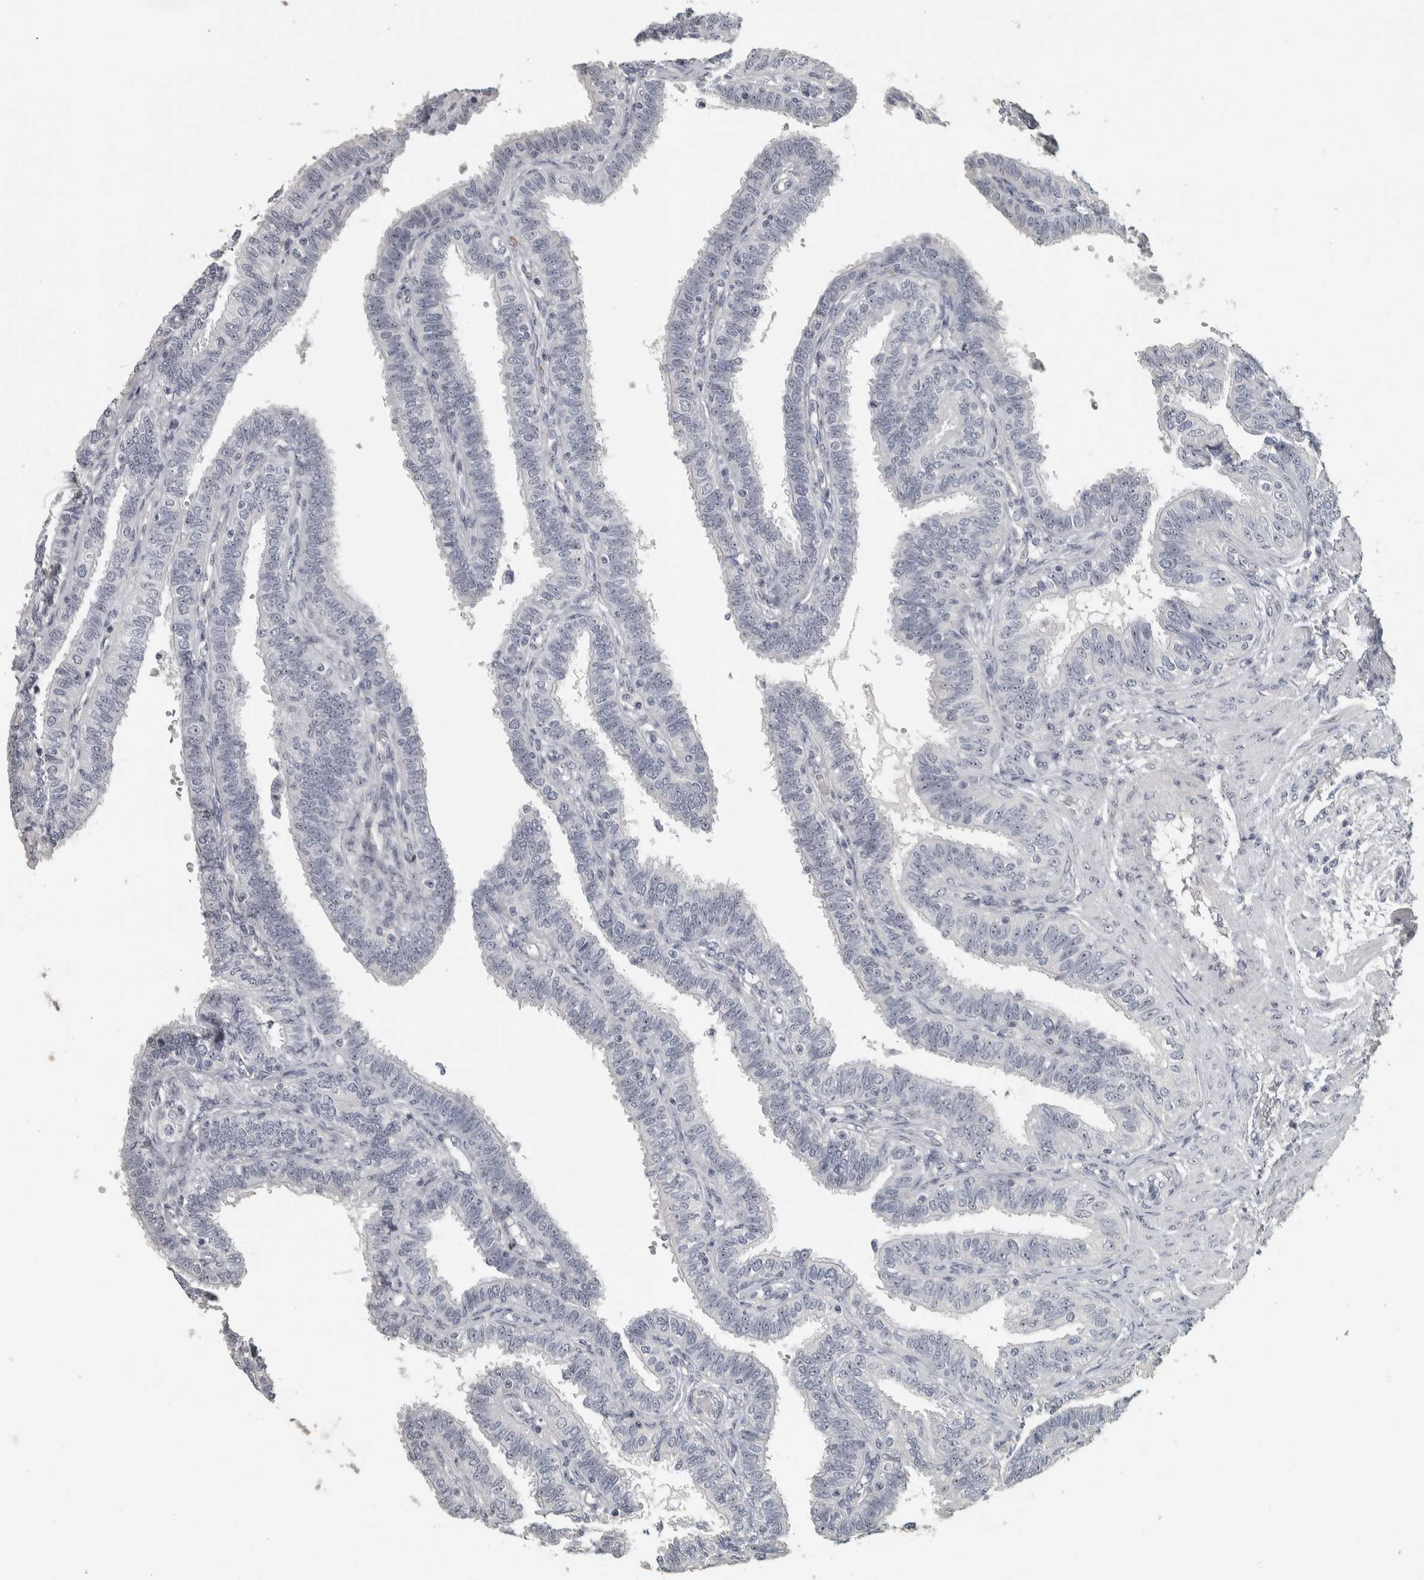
{"staining": {"intensity": "weak", "quantity": "25%-75%", "location": "nuclear"}, "tissue": "fallopian tube", "cell_type": "Glandular cells", "image_type": "normal", "snomed": [{"axis": "morphology", "description": "Normal tissue, NOS"}, {"axis": "topography", "description": "Fallopian tube"}, {"axis": "topography", "description": "Placenta"}], "caption": "Immunohistochemistry (IHC) of unremarkable human fallopian tube demonstrates low levels of weak nuclear expression in approximately 25%-75% of glandular cells.", "gene": "DCAF10", "patient": {"sex": "female", "age": 34}}